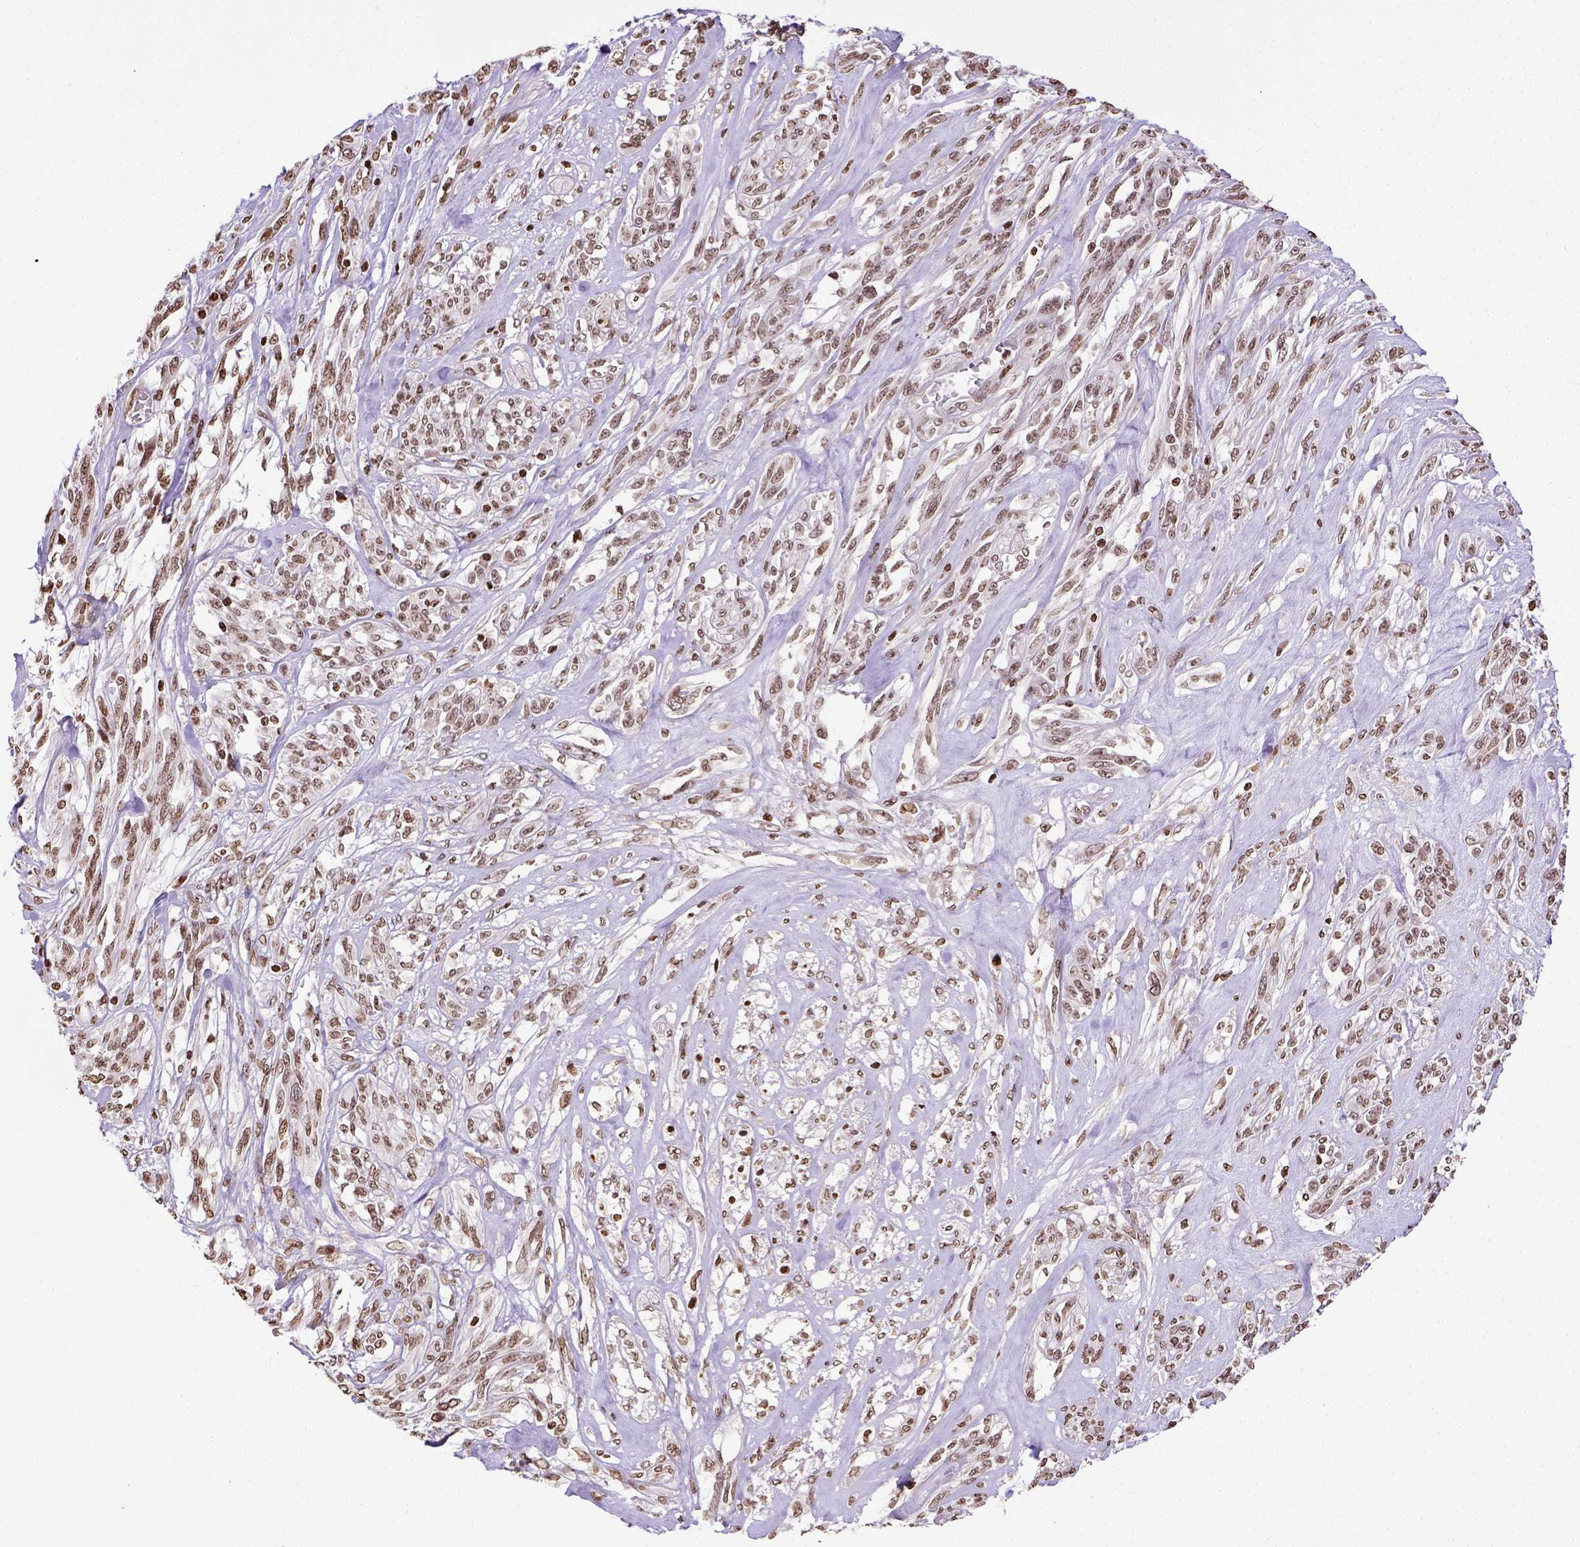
{"staining": {"intensity": "moderate", "quantity": ">75%", "location": "nuclear"}, "tissue": "melanoma", "cell_type": "Tumor cells", "image_type": "cancer", "snomed": [{"axis": "morphology", "description": "Malignant melanoma, NOS"}, {"axis": "topography", "description": "Skin"}], "caption": "Immunohistochemical staining of melanoma demonstrates moderate nuclear protein staining in about >75% of tumor cells. The staining was performed using DAB, with brown indicating positive protein expression. Nuclei are stained blue with hematoxylin.", "gene": "ZNF75D", "patient": {"sex": "female", "age": 91}}